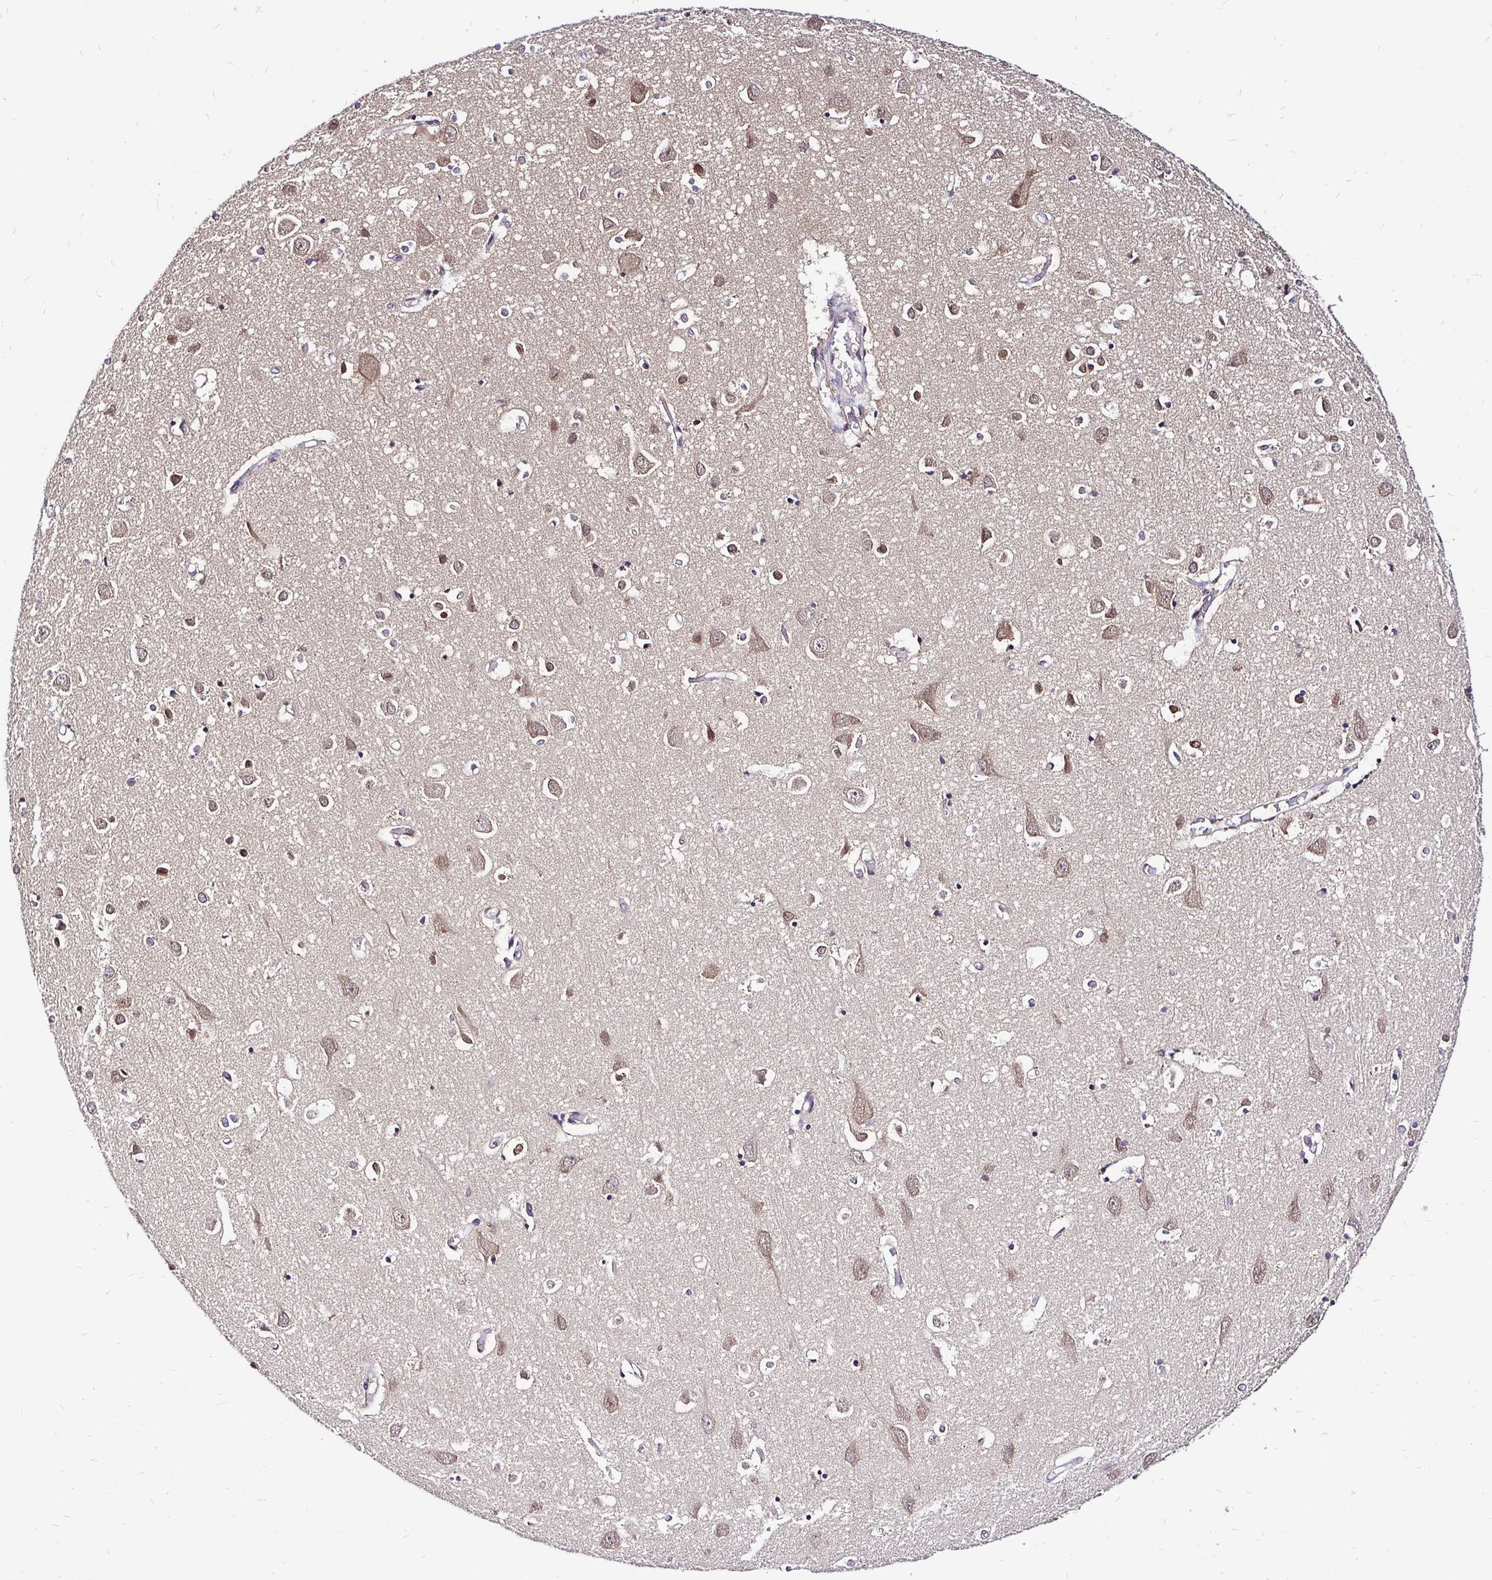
{"staining": {"intensity": "weak", "quantity": ">75%", "location": "cytoplasmic/membranous,nuclear"}, "tissue": "cerebral cortex", "cell_type": "Endothelial cells", "image_type": "normal", "snomed": [{"axis": "morphology", "description": "Normal tissue, NOS"}, {"axis": "topography", "description": "Cerebral cortex"}], "caption": "Protein expression analysis of normal cerebral cortex shows weak cytoplasmic/membranous,nuclear positivity in approximately >75% of endothelial cells.", "gene": "UBE2M", "patient": {"sex": "male", "age": 70}}